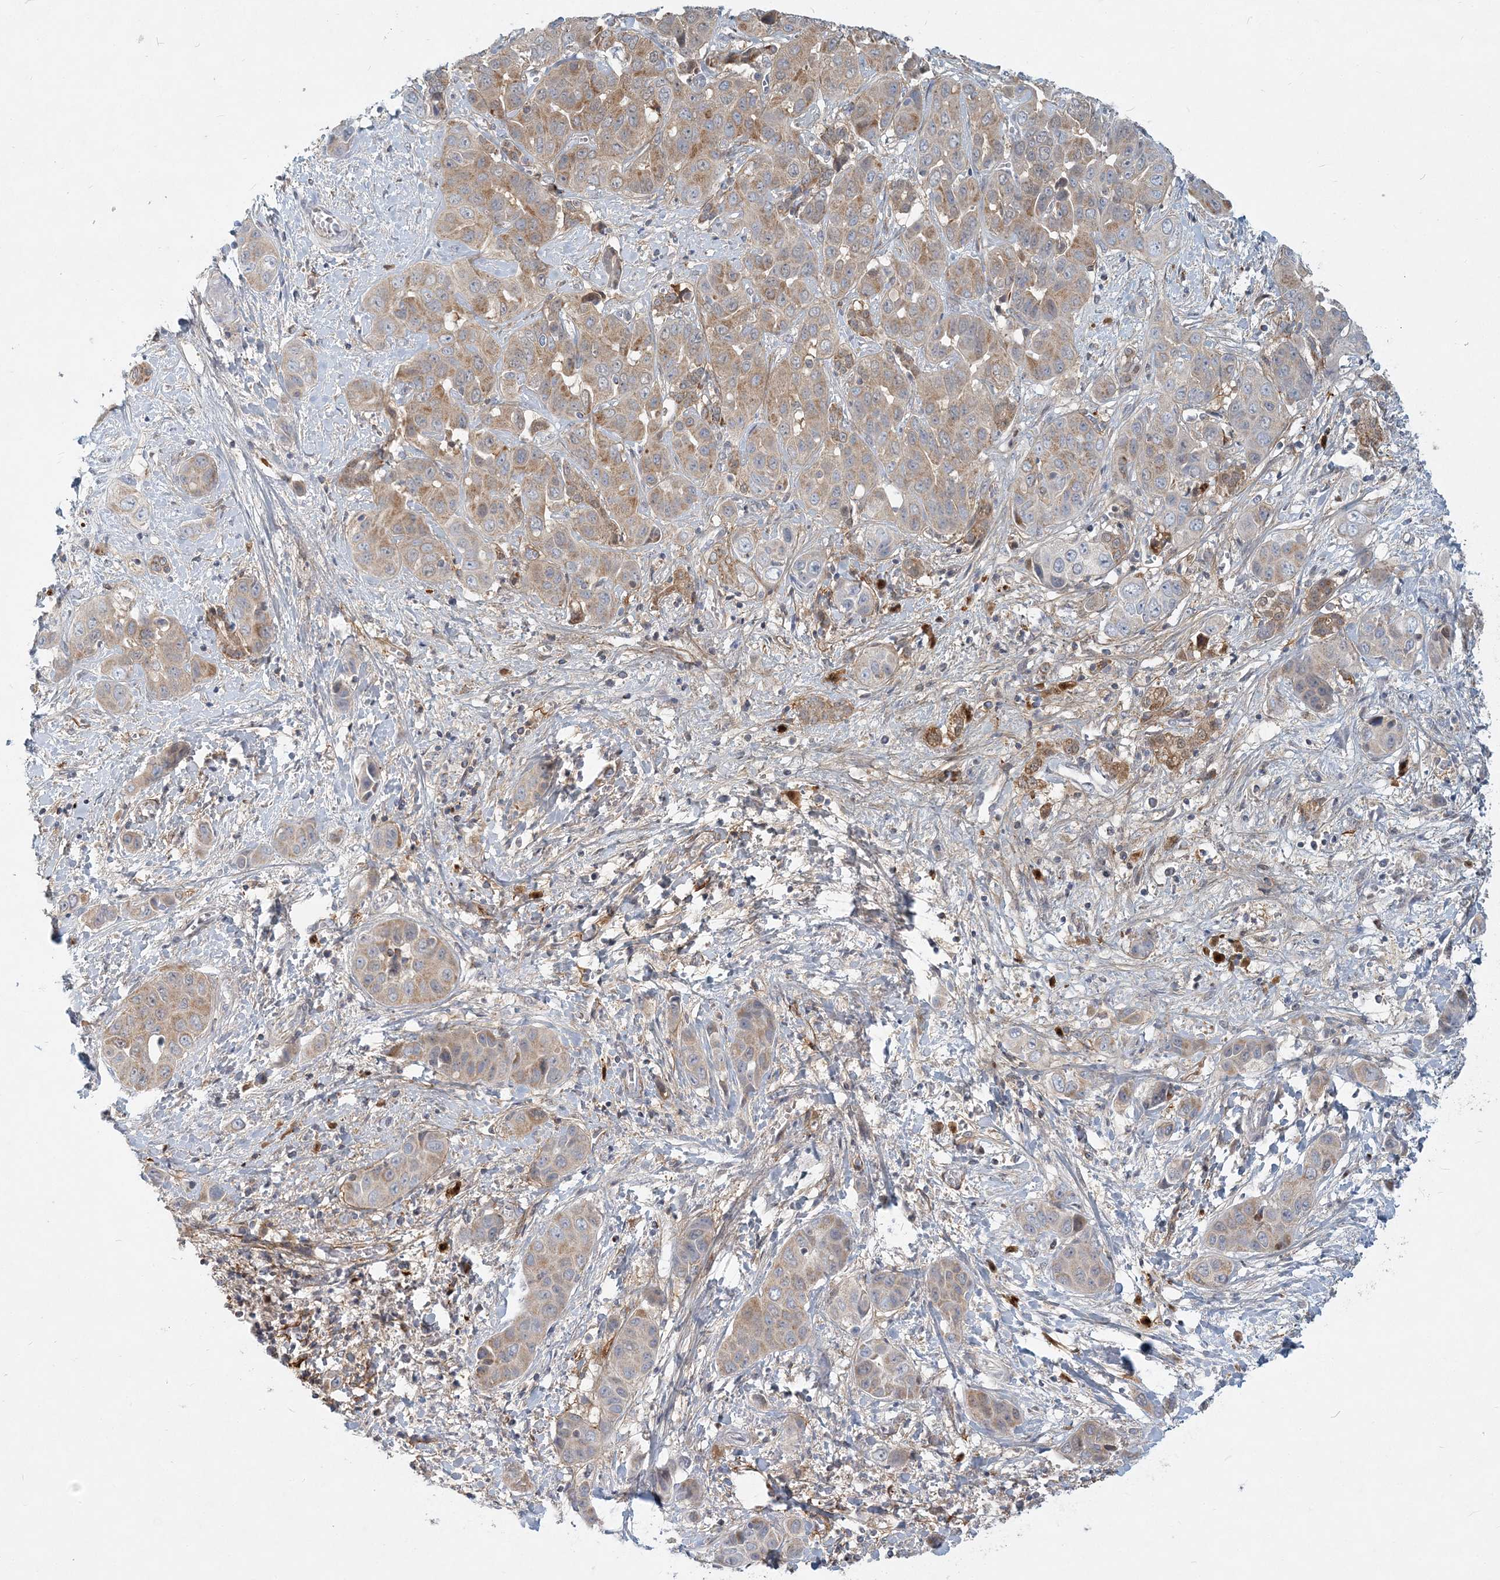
{"staining": {"intensity": "weak", "quantity": "25%-75%", "location": "cytoplasmic/membranous"}, "tissue": "liver cancer", "cell_type": "Tumor cells", "image_type": "cancer", "snomed": [{"axis": "morphology", "description": "Cholangiocarcinoma"}, {"axis": "topography", "description": "Liver"}], "caption": "Protein analysis of cholangiocarcinoma (liver) tissue exhibits weak cytoplasmic/membranous positivity in about 25%-75% of tumor cells.", "gene": "GMPPA", "patient": {"sex": "female", "age": 52}}